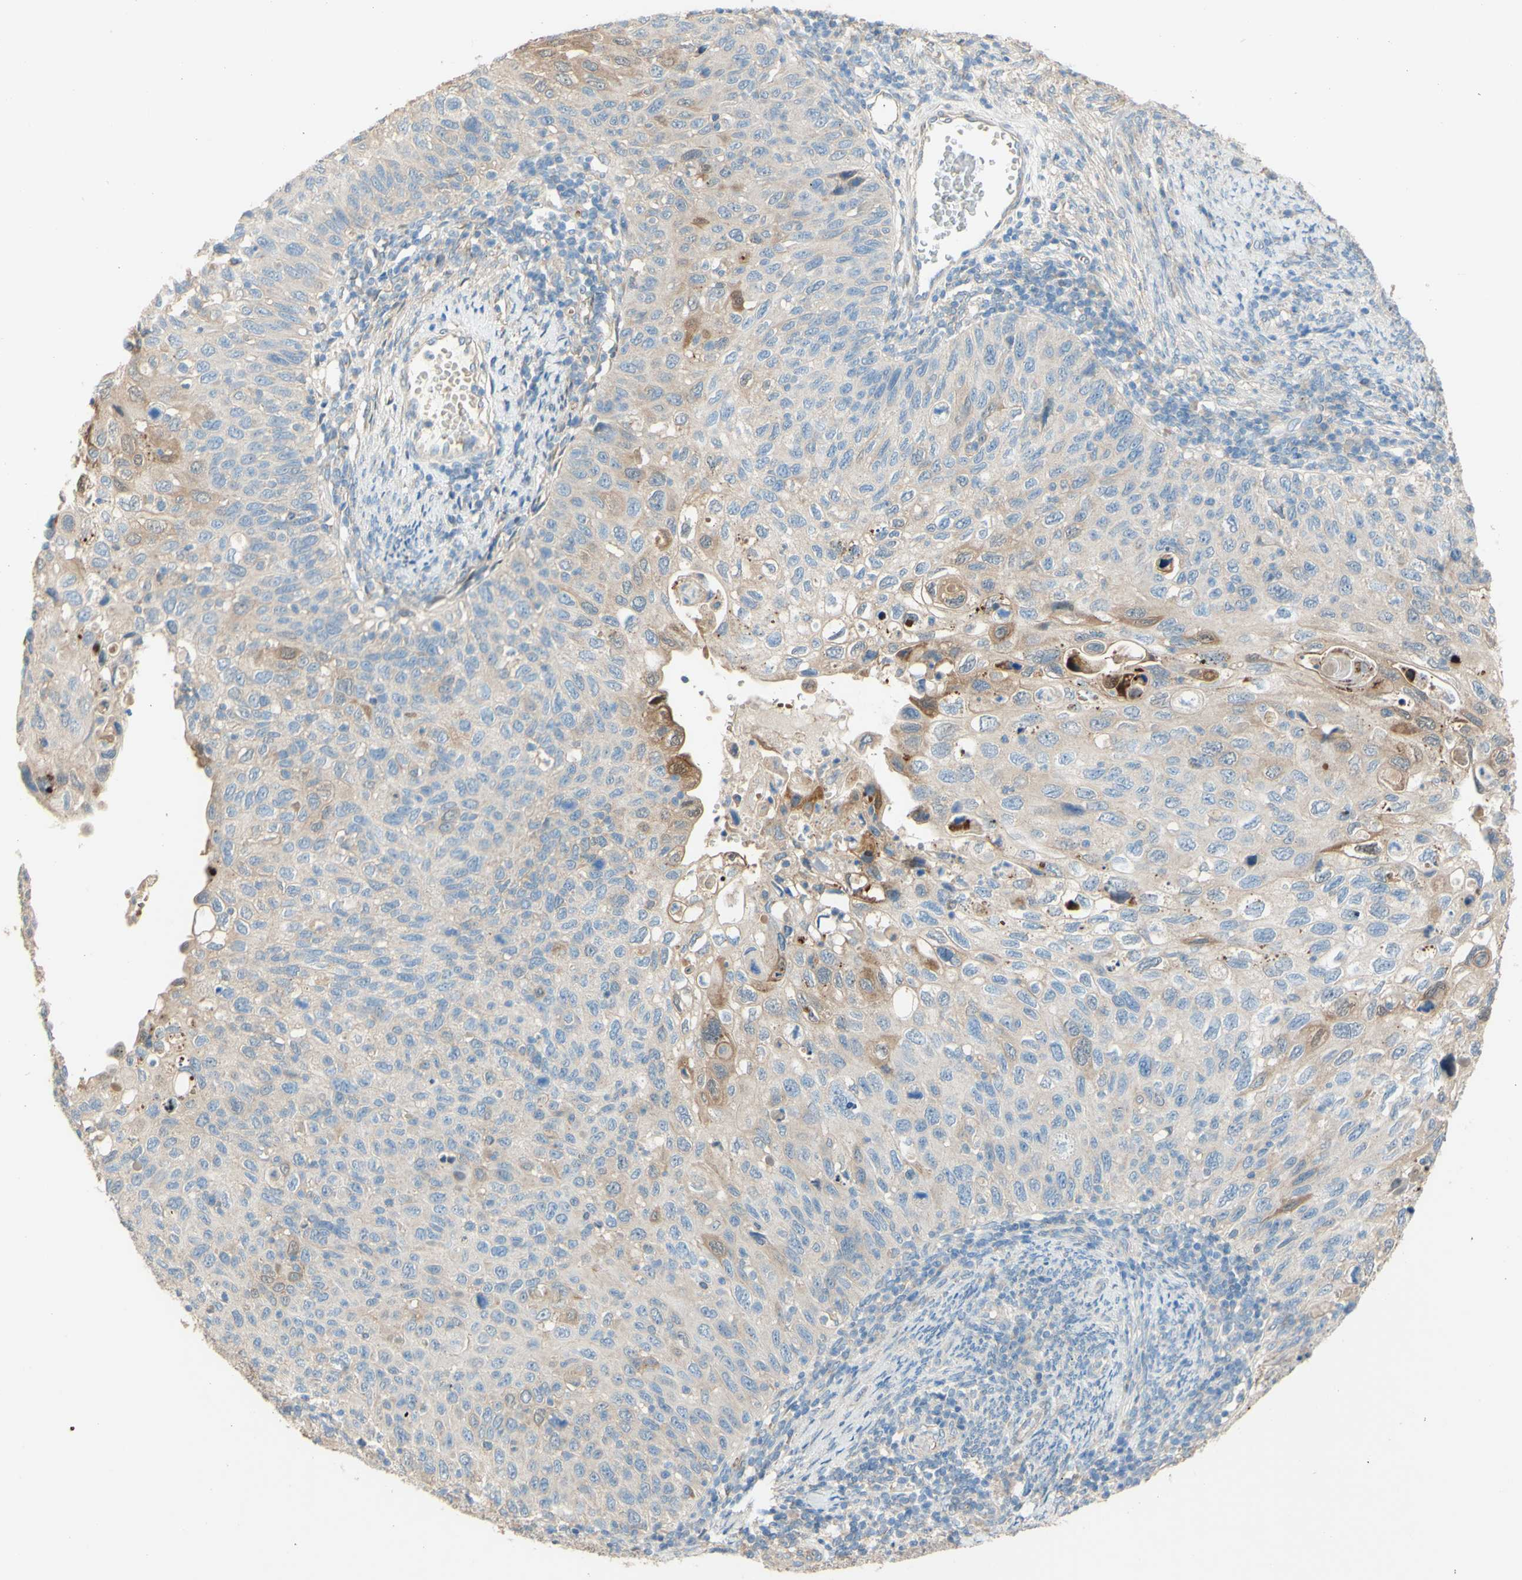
{"staining": {"intensity": "moderate", "quantity": "<25%", "location": "cytoplasmic/membranous"}, "tissue": "cervical cancer", "cell_type": "Tumor cells", "image_type": "cancer", "snomed": [{"axis": "morphology", "description": "Squamous cell carcinoma, NOS"}, {"axis": "topography", "description": "Cervix"}], "caption": "This image shows IHC staining of cervical cancer (squamous cell carcinoma), with low moderate cytoplasmic/membranous staining in approximately <25% of tumor cells.", "gene": "DKK3", "patient": {"sex": "female", "age": 70}}